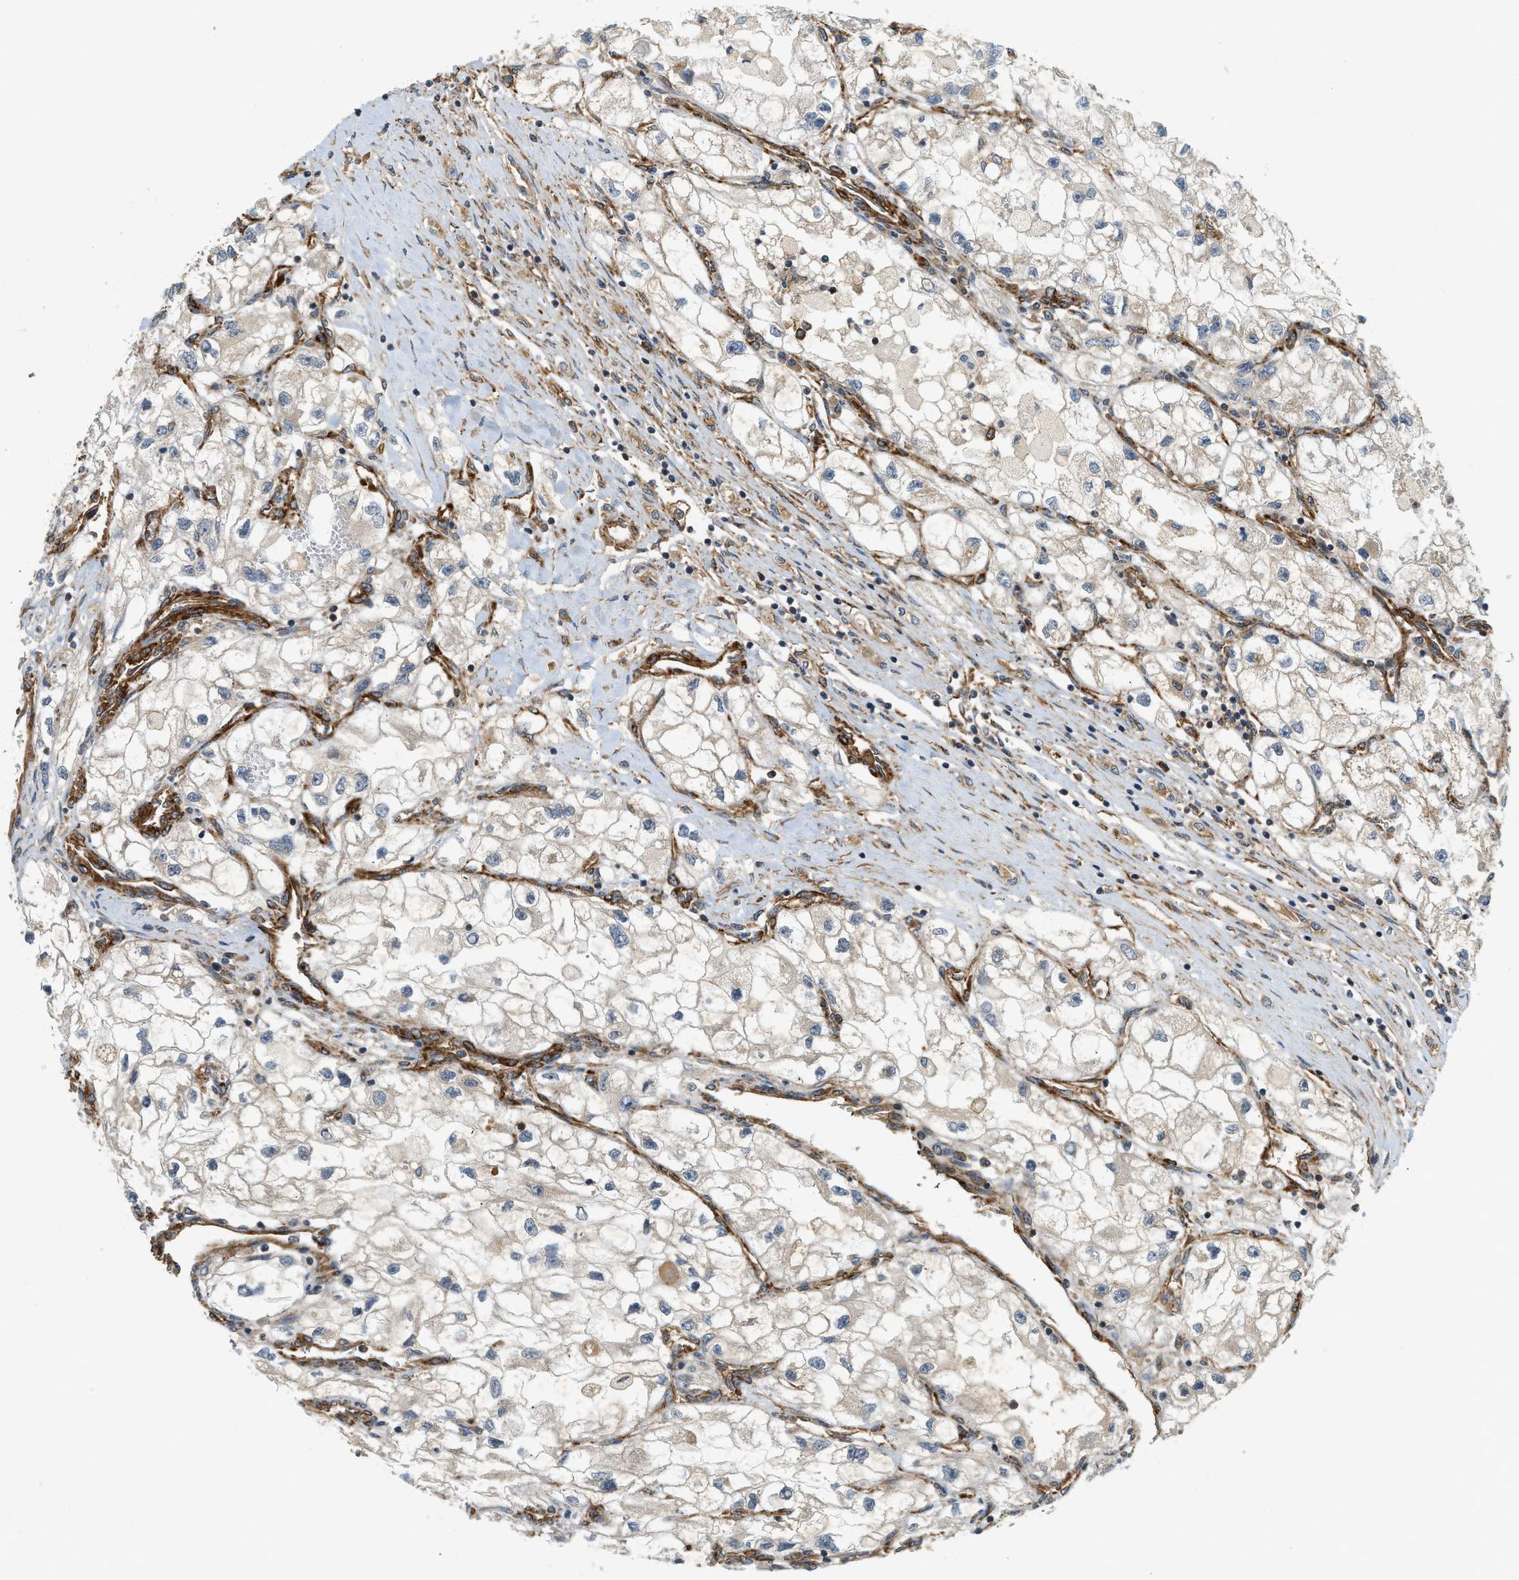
{"staining": {"intensity": "weak", "quantity": "25%-75%", "location": "cytoplasmic/membranous"}, "tissue": "renal cancer", "cell_type": "Tumor cells", "image_type": "cancer", "snomed": [{"axis": "morphology", "description": "Adenocarcinoma, NOS"}, {"axis": "topography", "description": "Kidney"}], "caption": "This image exhibits immunohistochemistry staining of human renal cancer, with low weak cytoplasmic/membranous expression in approximately 25%-75% of tumor cells.", "gene": "HIP1", "patient": {"sex": "female", "age": 70}}